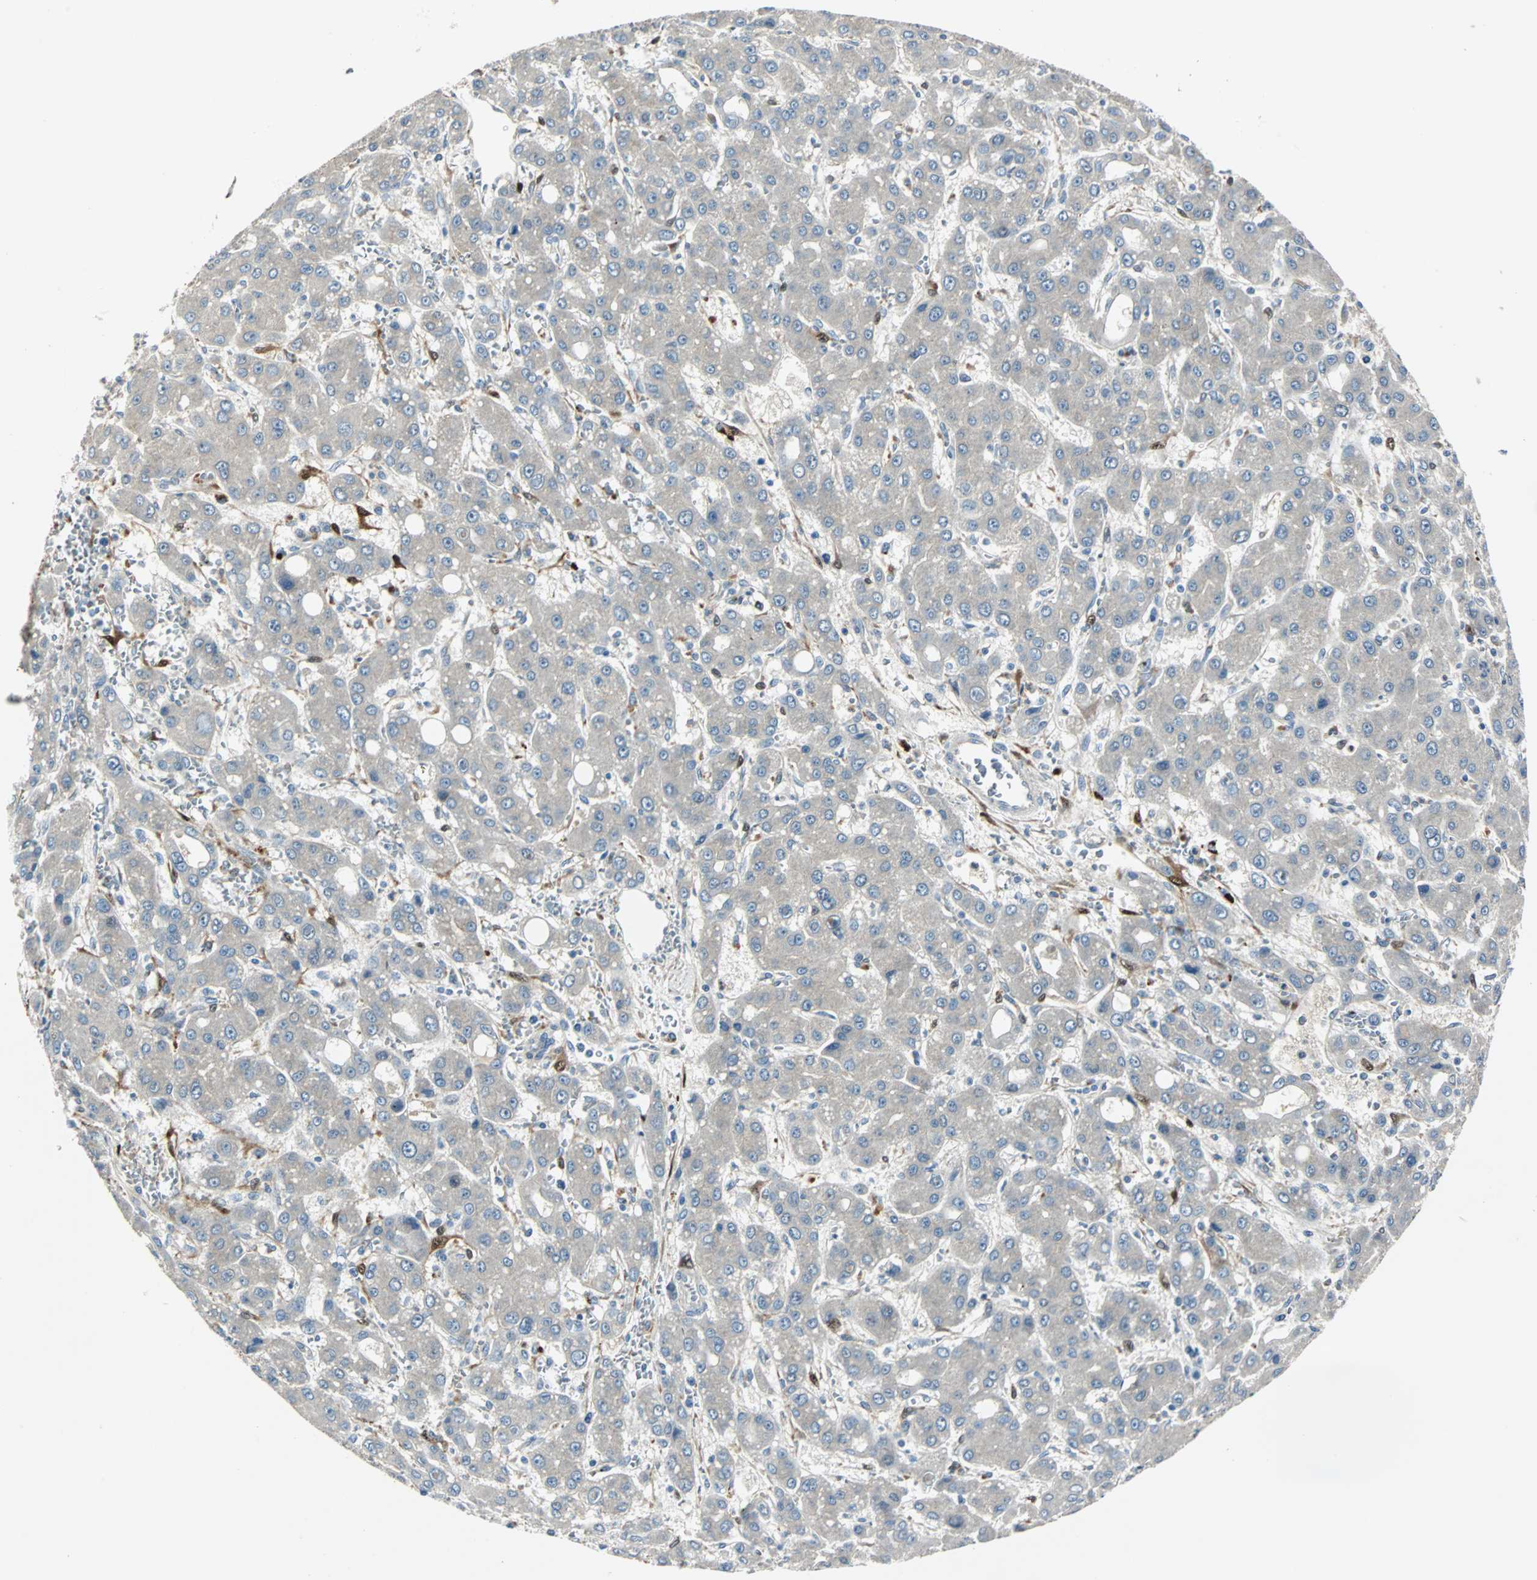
{"staining": {"intensity": "weak", "quantity": "25%-75%", "location": "cytoplasmic/membranous"}, "tissue": "liver cancer", "cell_type": "Tumor cells", "image_type": "cancer", "snomed": [{"axis": "morphology", "description": "Carcinoma, Hepatocellular, NOS"}, {"axis": "topography", "description": "Liver"}], "caption": "Weak cytoplasmic/membranous expression for a protein is present in approximately 25%-75% of tumor cells of liver cancer using immunohistochemistry (IHC).", "gene": "FHL2", "patient": {"sex": "male", "age": 55}}